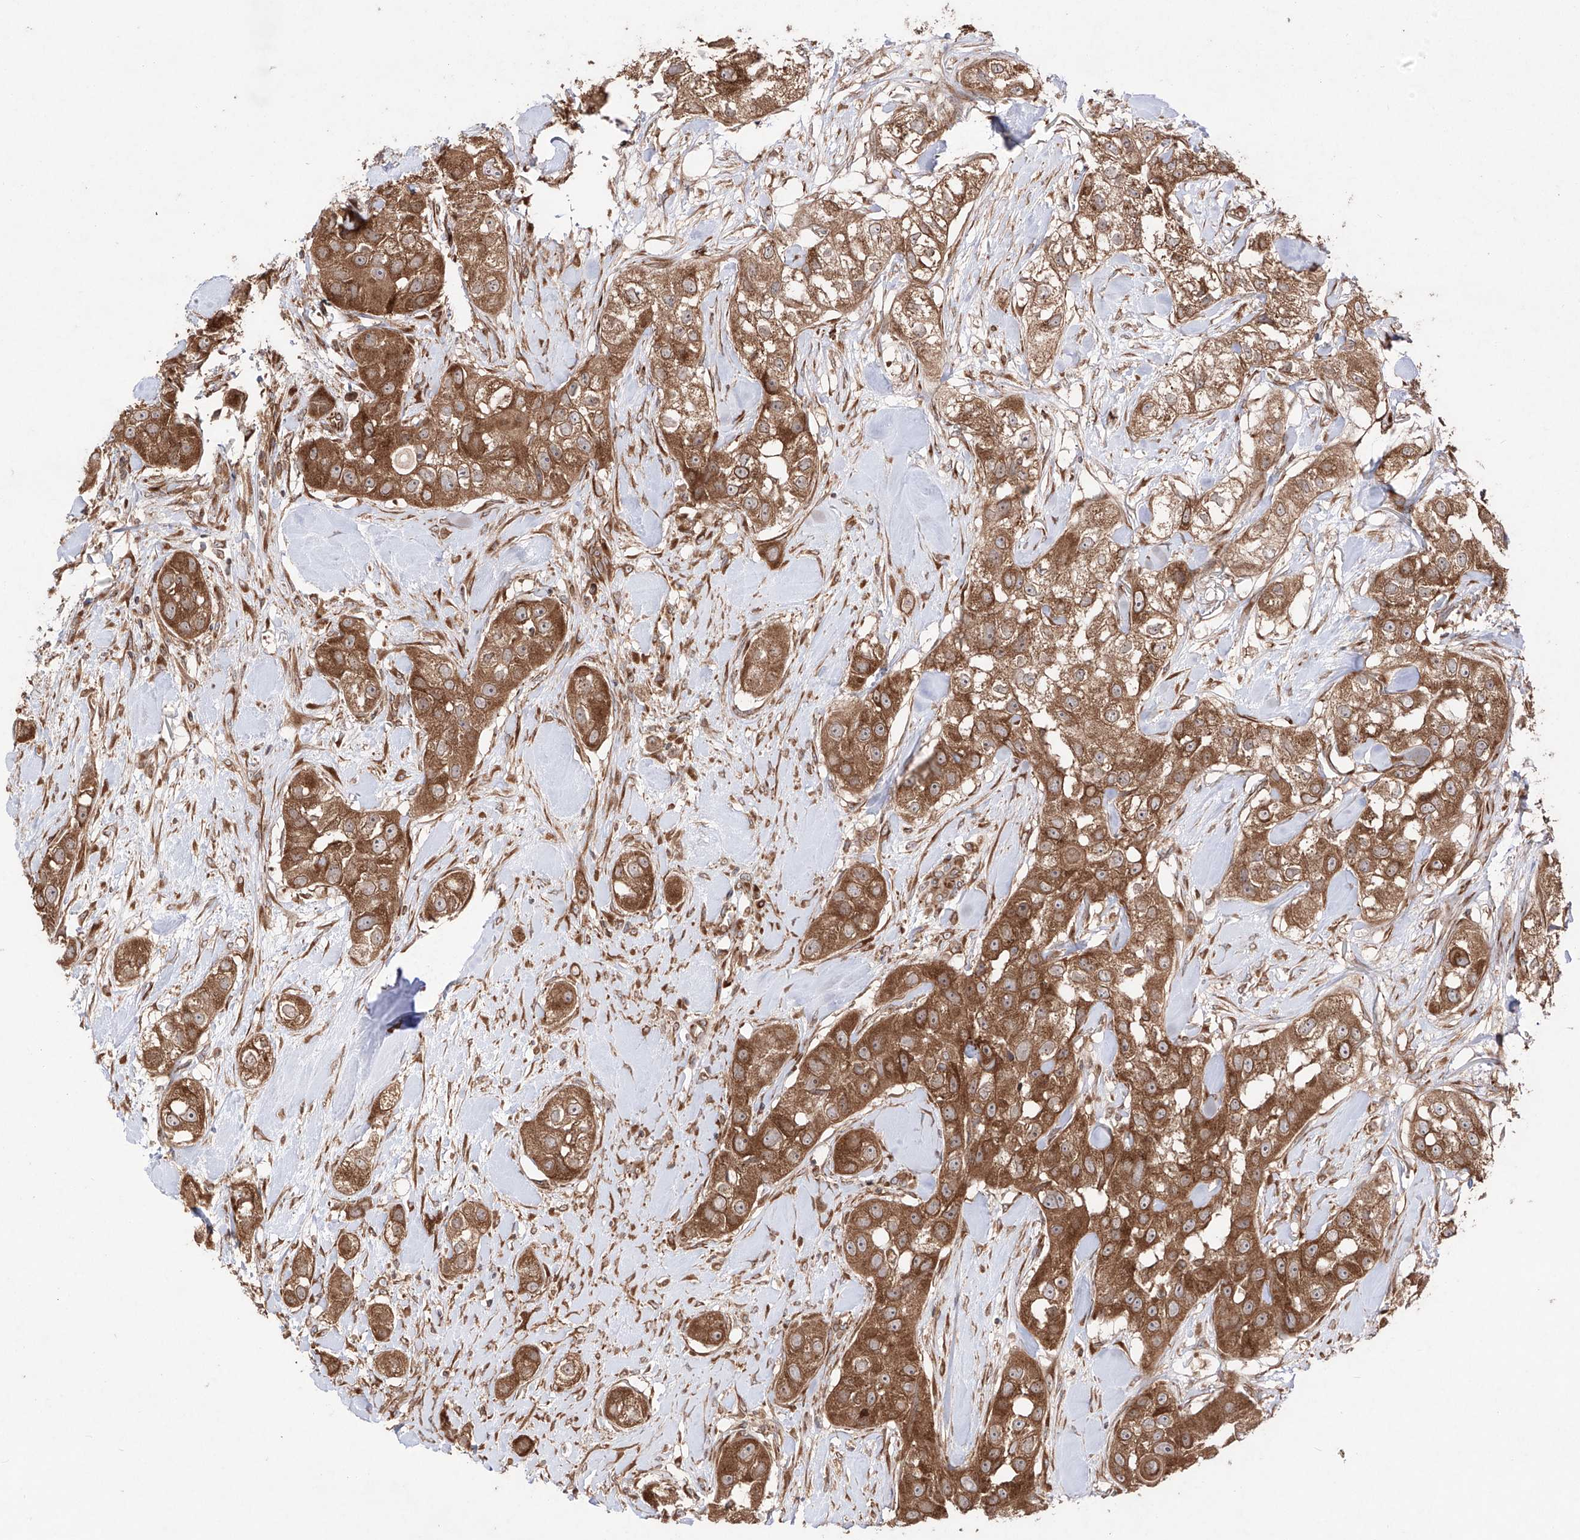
{"staining": {"intensity": "strong", "quantity": ">75%", "location": "cytoplasmic/membranous"}, "tissue": "head and neck cancer", "cell_type": "Tumor cells", "image_type": "cancer", "snomed": [{"axis": "morphology", "description": "Normal tissue, NOS"}, {"axis": "morphology", "description": "Squamous cell carcinoma, NOS"}, {"axis": "topography", "description": "Skeletal muscle"}, {"axis": "topography", "description": "Head-Neck"}], "caption": "An IHC micrograph of neoplastic tissue is shown. Protein staining in brown shows strong cytoplasmic/membranous positivity in head and neck squamous cell carcinoma within tumor cells.", "gene": "YKT6", "patient": {"sex": "male", "age": 51}}